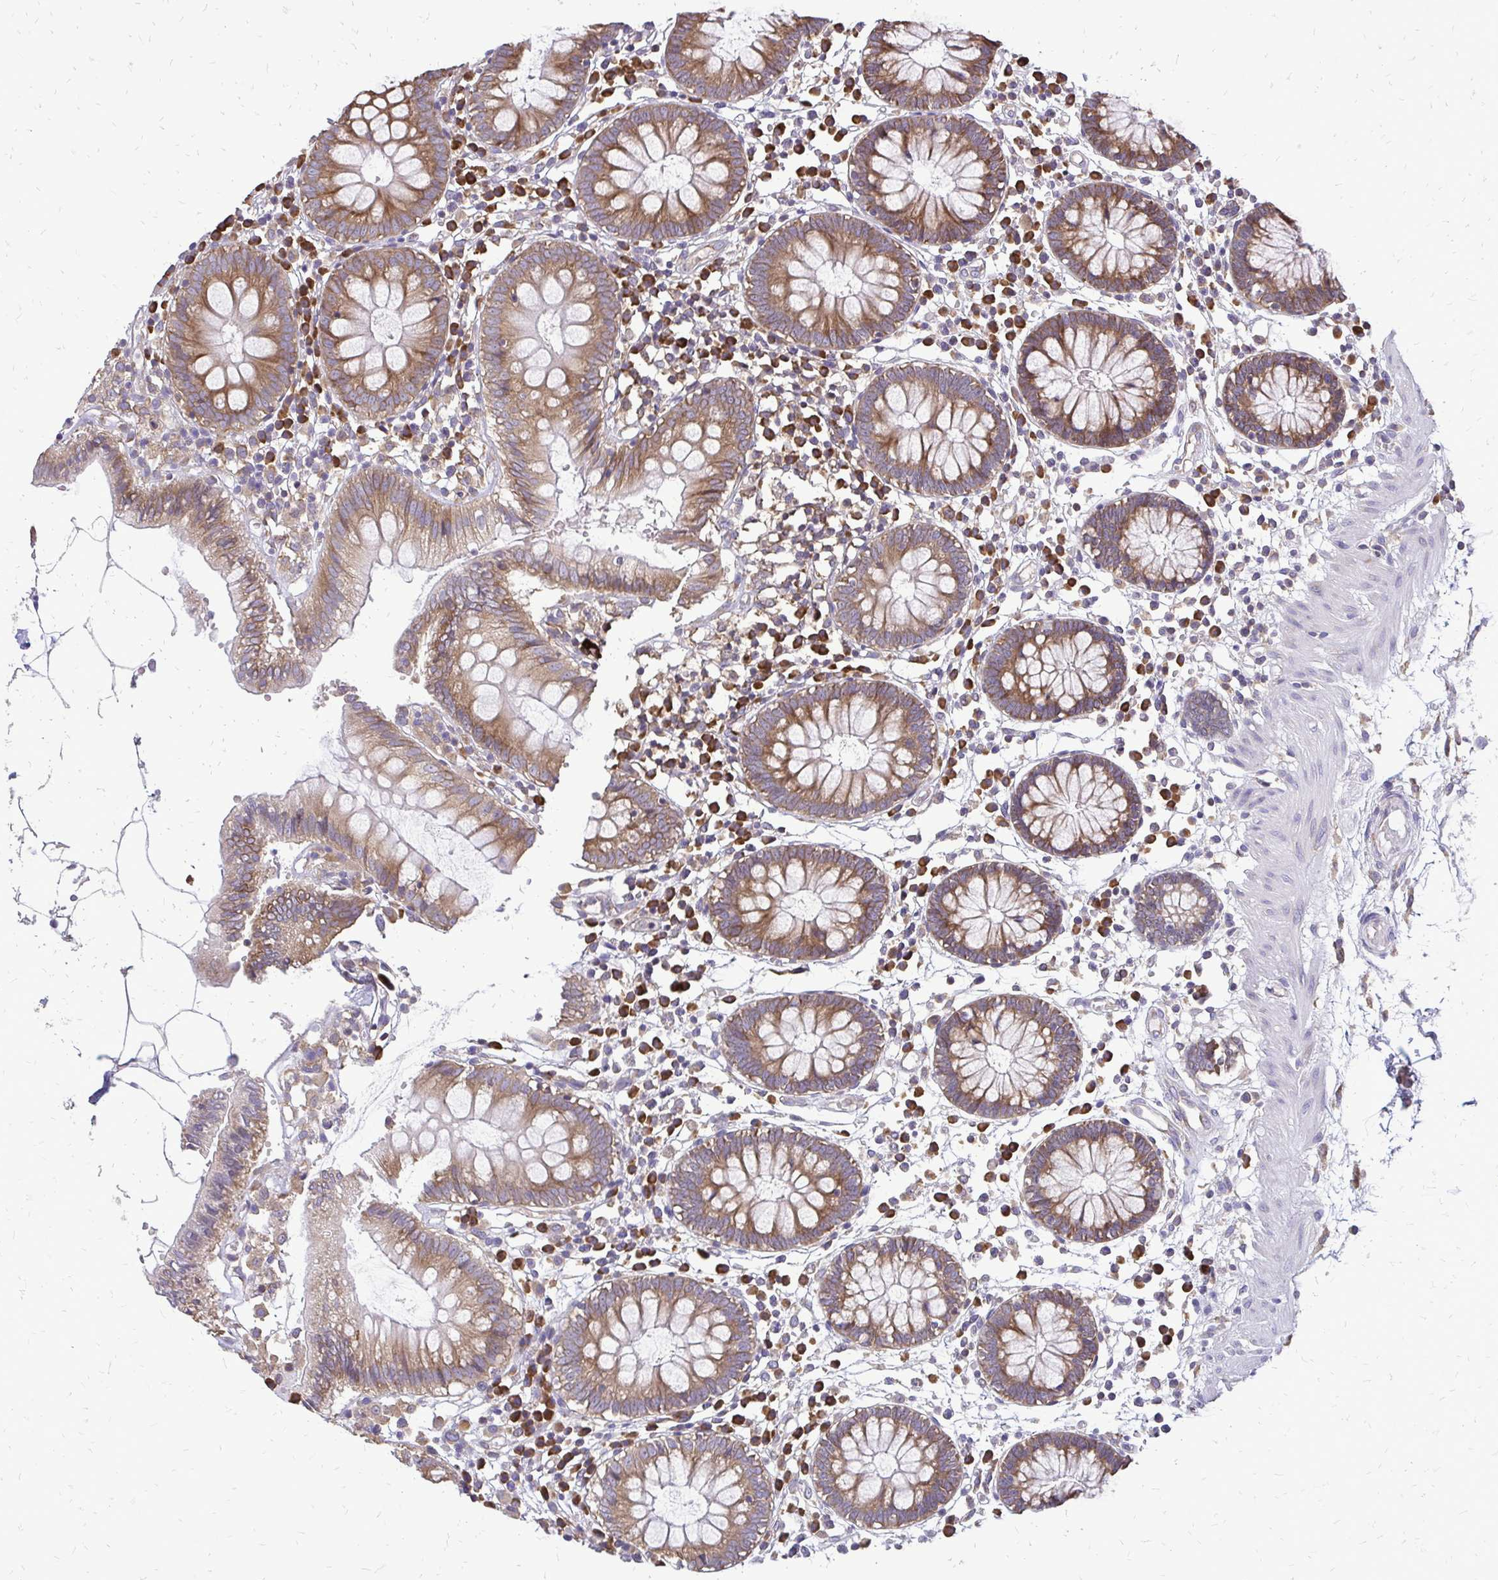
{"staining": {"intensity": "weak", "quantity": "<25%", "location": "cytoplasmic/membranous"}, "tissue": "colon", "cell_type": "Endothelial cells", "image_type": "normal", "snomed": [{"axis": "morphology", "description": "Normal tissue, NOS"}, {"axis": "morphology", "description": "Adenocarcinoma, NOS"}, {"axis": "topography", "description": "Colon"}], "caption": "IHC of normal human colon demonstrates no positivity in endothelial cells.", "gene": "RPS3", "patient": {"sex": "male", "age": 83}}